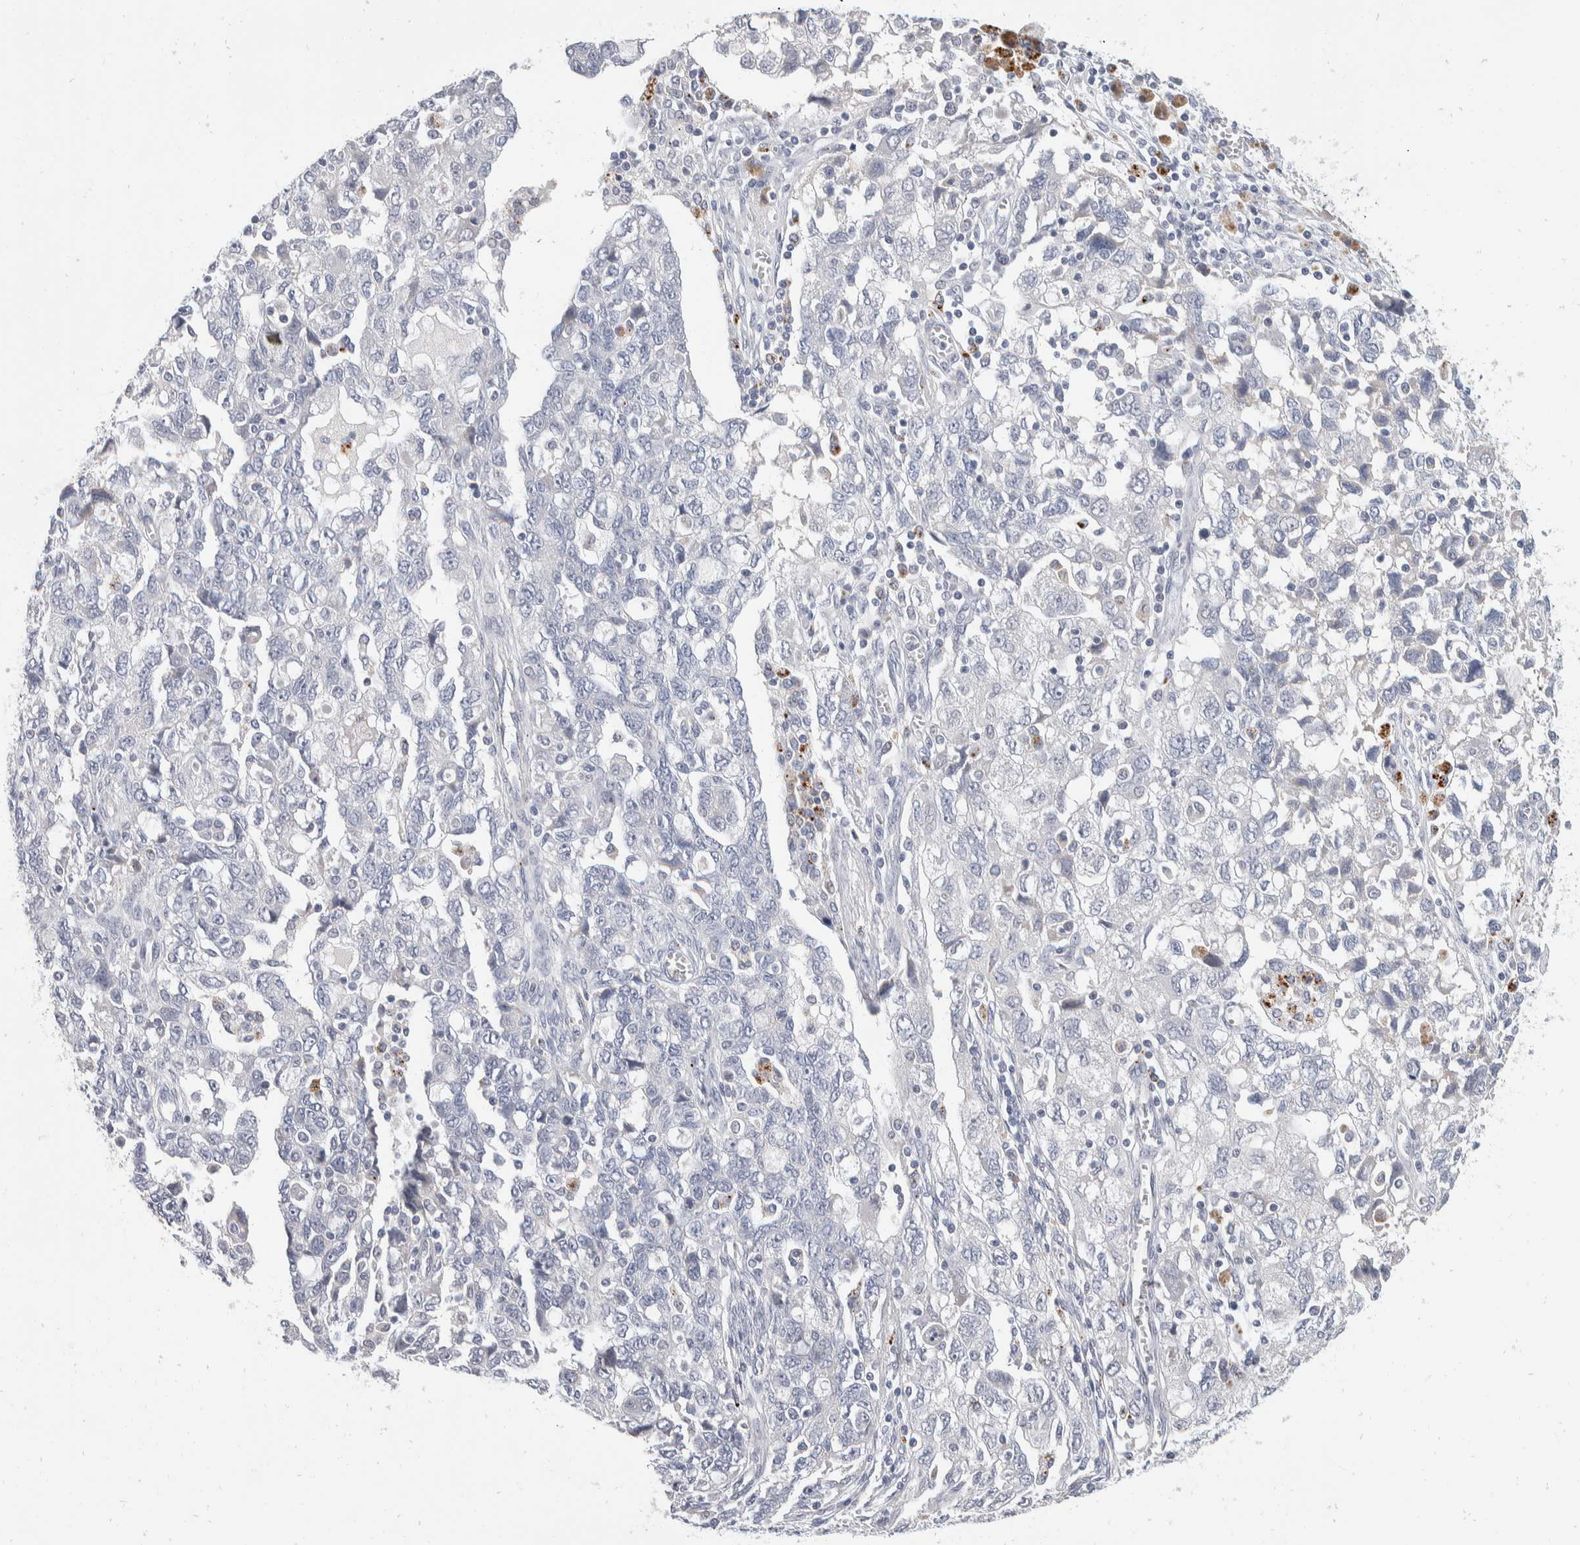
{"staining": {"intensity": "negative", "quantity": "none", "location": "none"}, "tissue": "ovarian cancer", "cell_type": "Tumor cells", "image_type": "cancer", "snomed": [{"axis": "morphology", "description": "Carcinoma, NOS"}, {"axis": "morphology", "description": "Cystadenocarcinoma, serous, NOS"}, {"axis": "topography", "description": "Ovary"}], "caption": "A high-resolution micrograph shows immunohistochemistry staining of serous cystadenocarcinoma (ovarian), which reveals no significant staining in tumor cells.", "gene": "CATSPERD", "patient": {"sex": "female", "age": 69}}